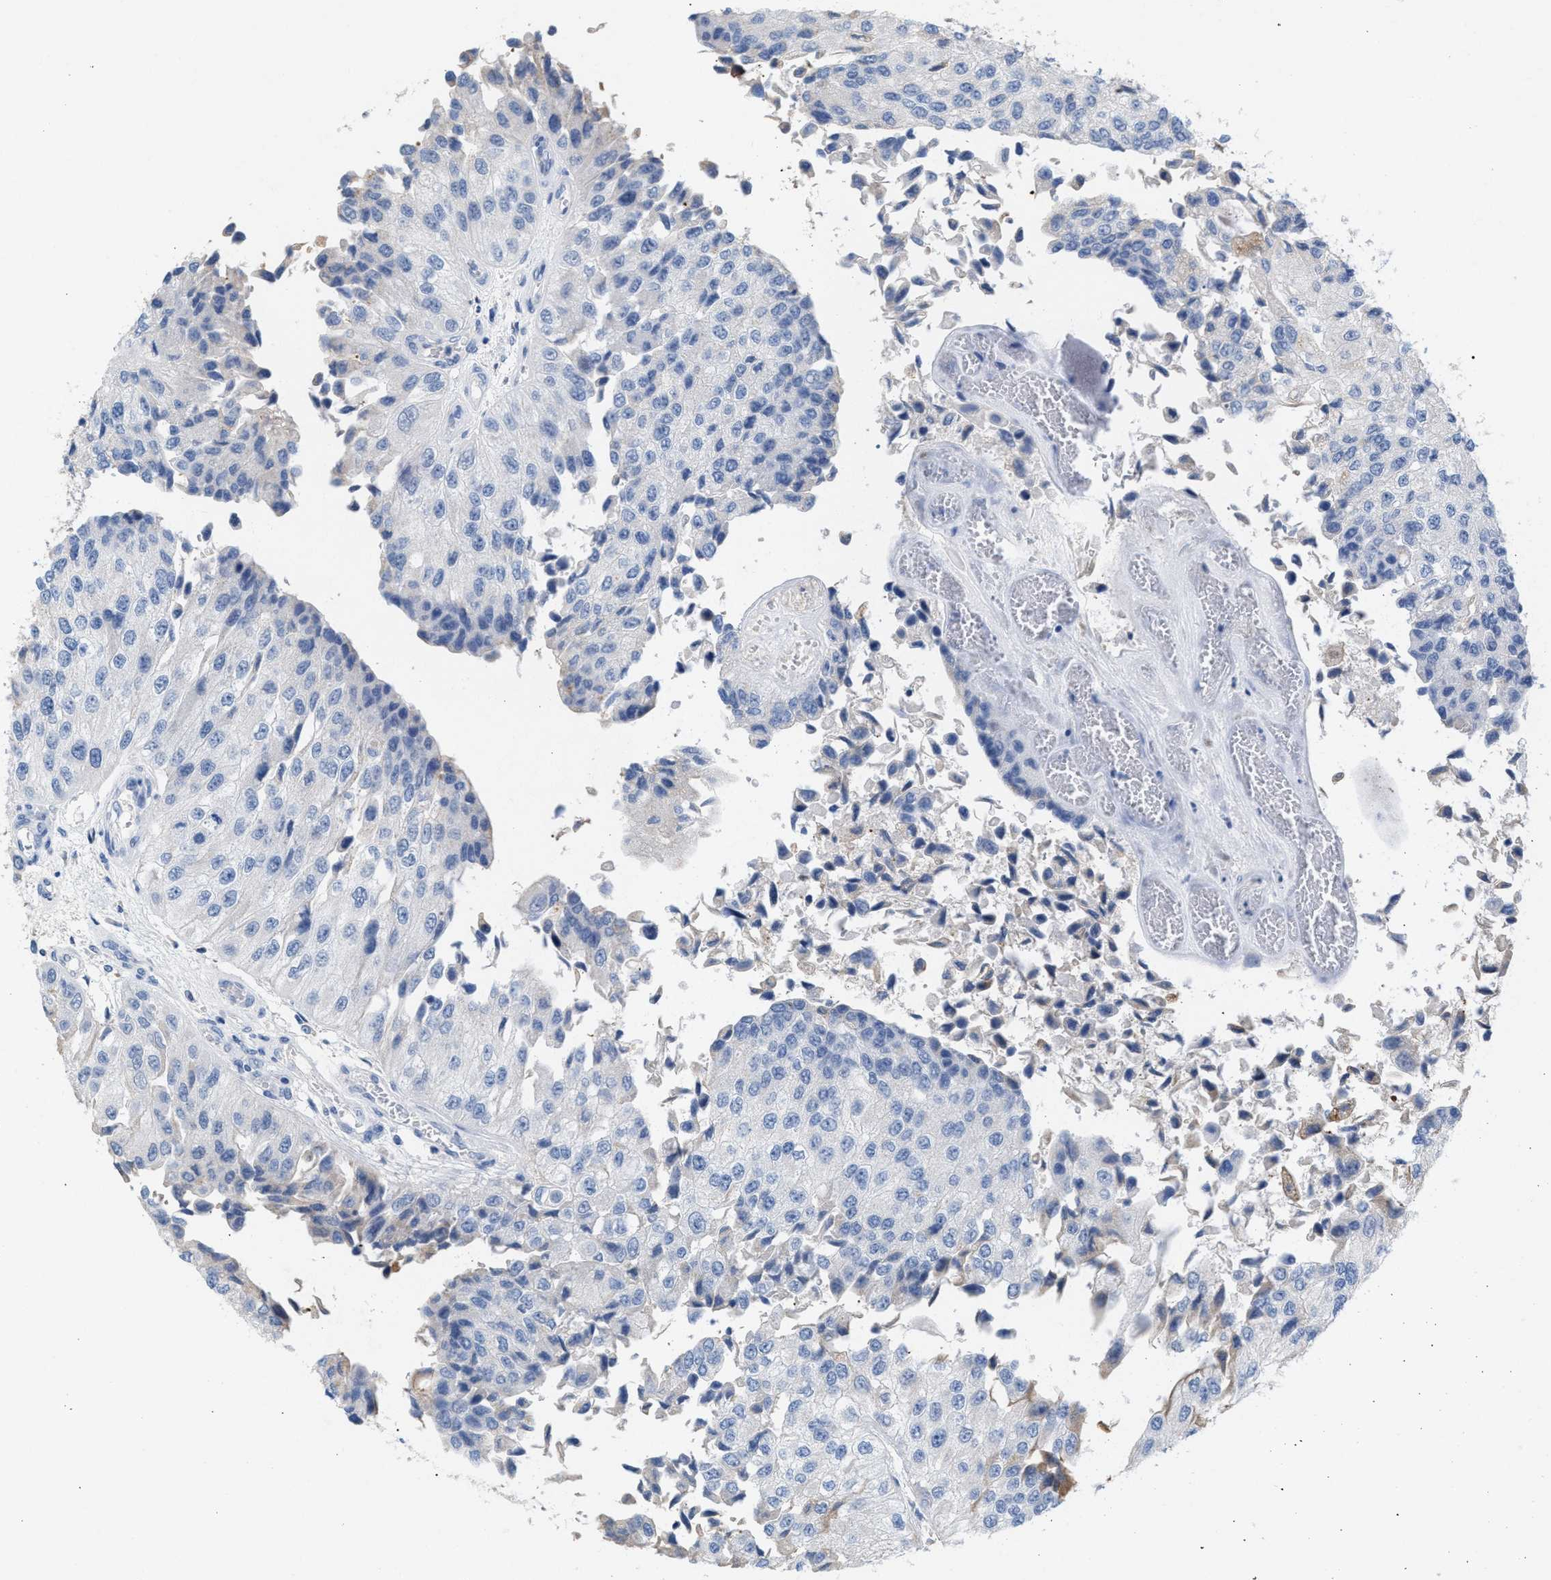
{"staining": {"intensity": "negative", "quantity": "none", "location": "none"}, "tissue": "urothelial cancer", "cell_type": "Tumor cells", "image_type": "cancer", "snomed": [{"axis": "morphology", "description": "Urothelial carcinoma, High grade"}, {"axis": "topography", "description": "Kidney"}, {"axis": "topography", "description": "Urinary bladder"}], "caption": "Immunohistochemical staining of human urothelial carcinoma (high-grade) displays no significant staining in tumor cells.", "gene": "APOH", "patient": {"sex": "male", "age": 77}}